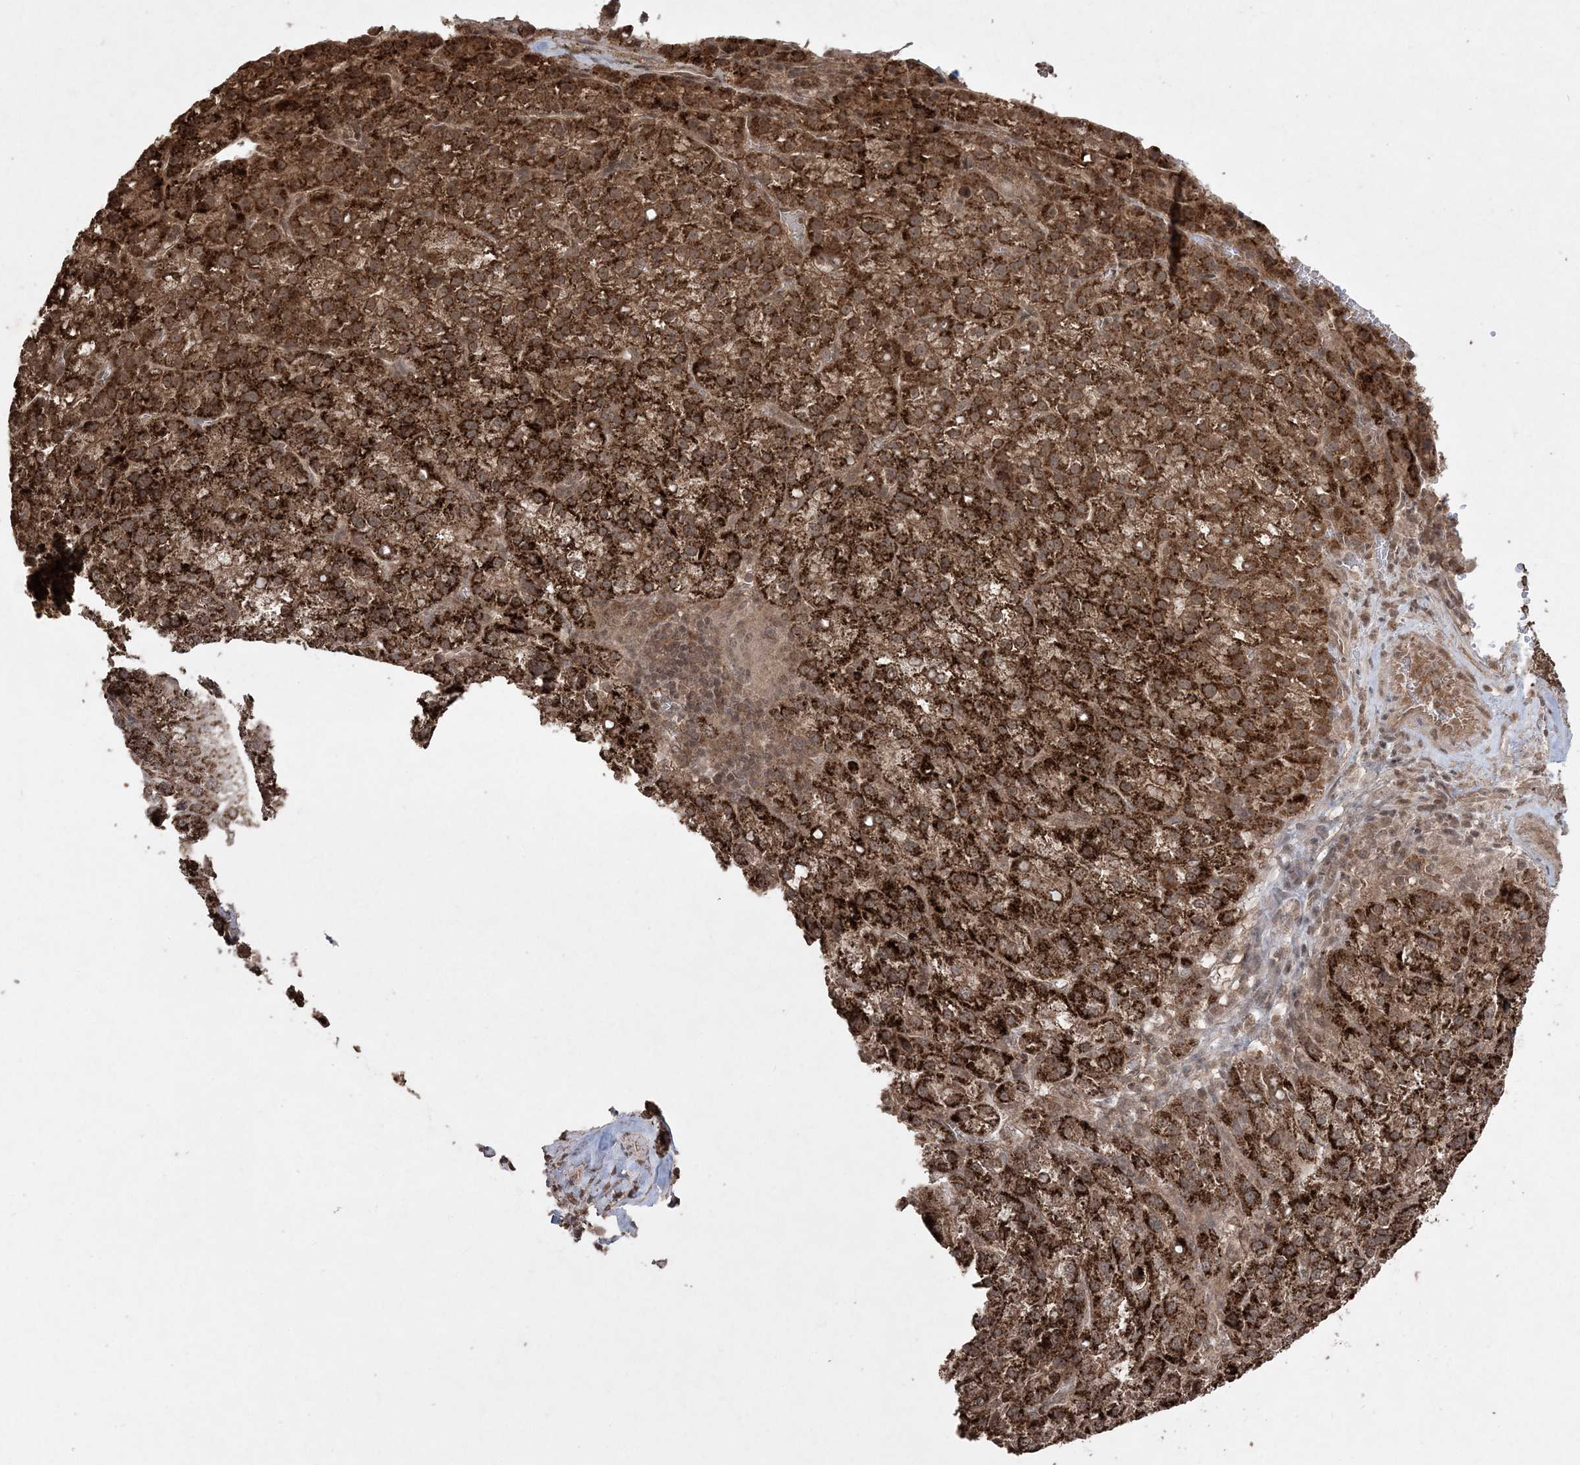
{"staining": {"intensity": "strong", "quantity": ">75%", "location": "cytoplasmic/membranous"}, "tissue": "liver cancer", "cell_type": "Tumor cells", "image_type": "cancer", "snomed": [{"axis": "morphology", "description": "Carcinoma, Hepatocellular, NOS"}, {"axis": "topography", "description": "Liver"}], "caption": "There is high levels of strong cytoplasmic/membranous staining in tumor cells of liver hepatocellular carcinoma, as demonstrated by immunohistochemical staining (brown color).", "gene": "EHHADH", "patient": {"sex": "female", "age": 58}}